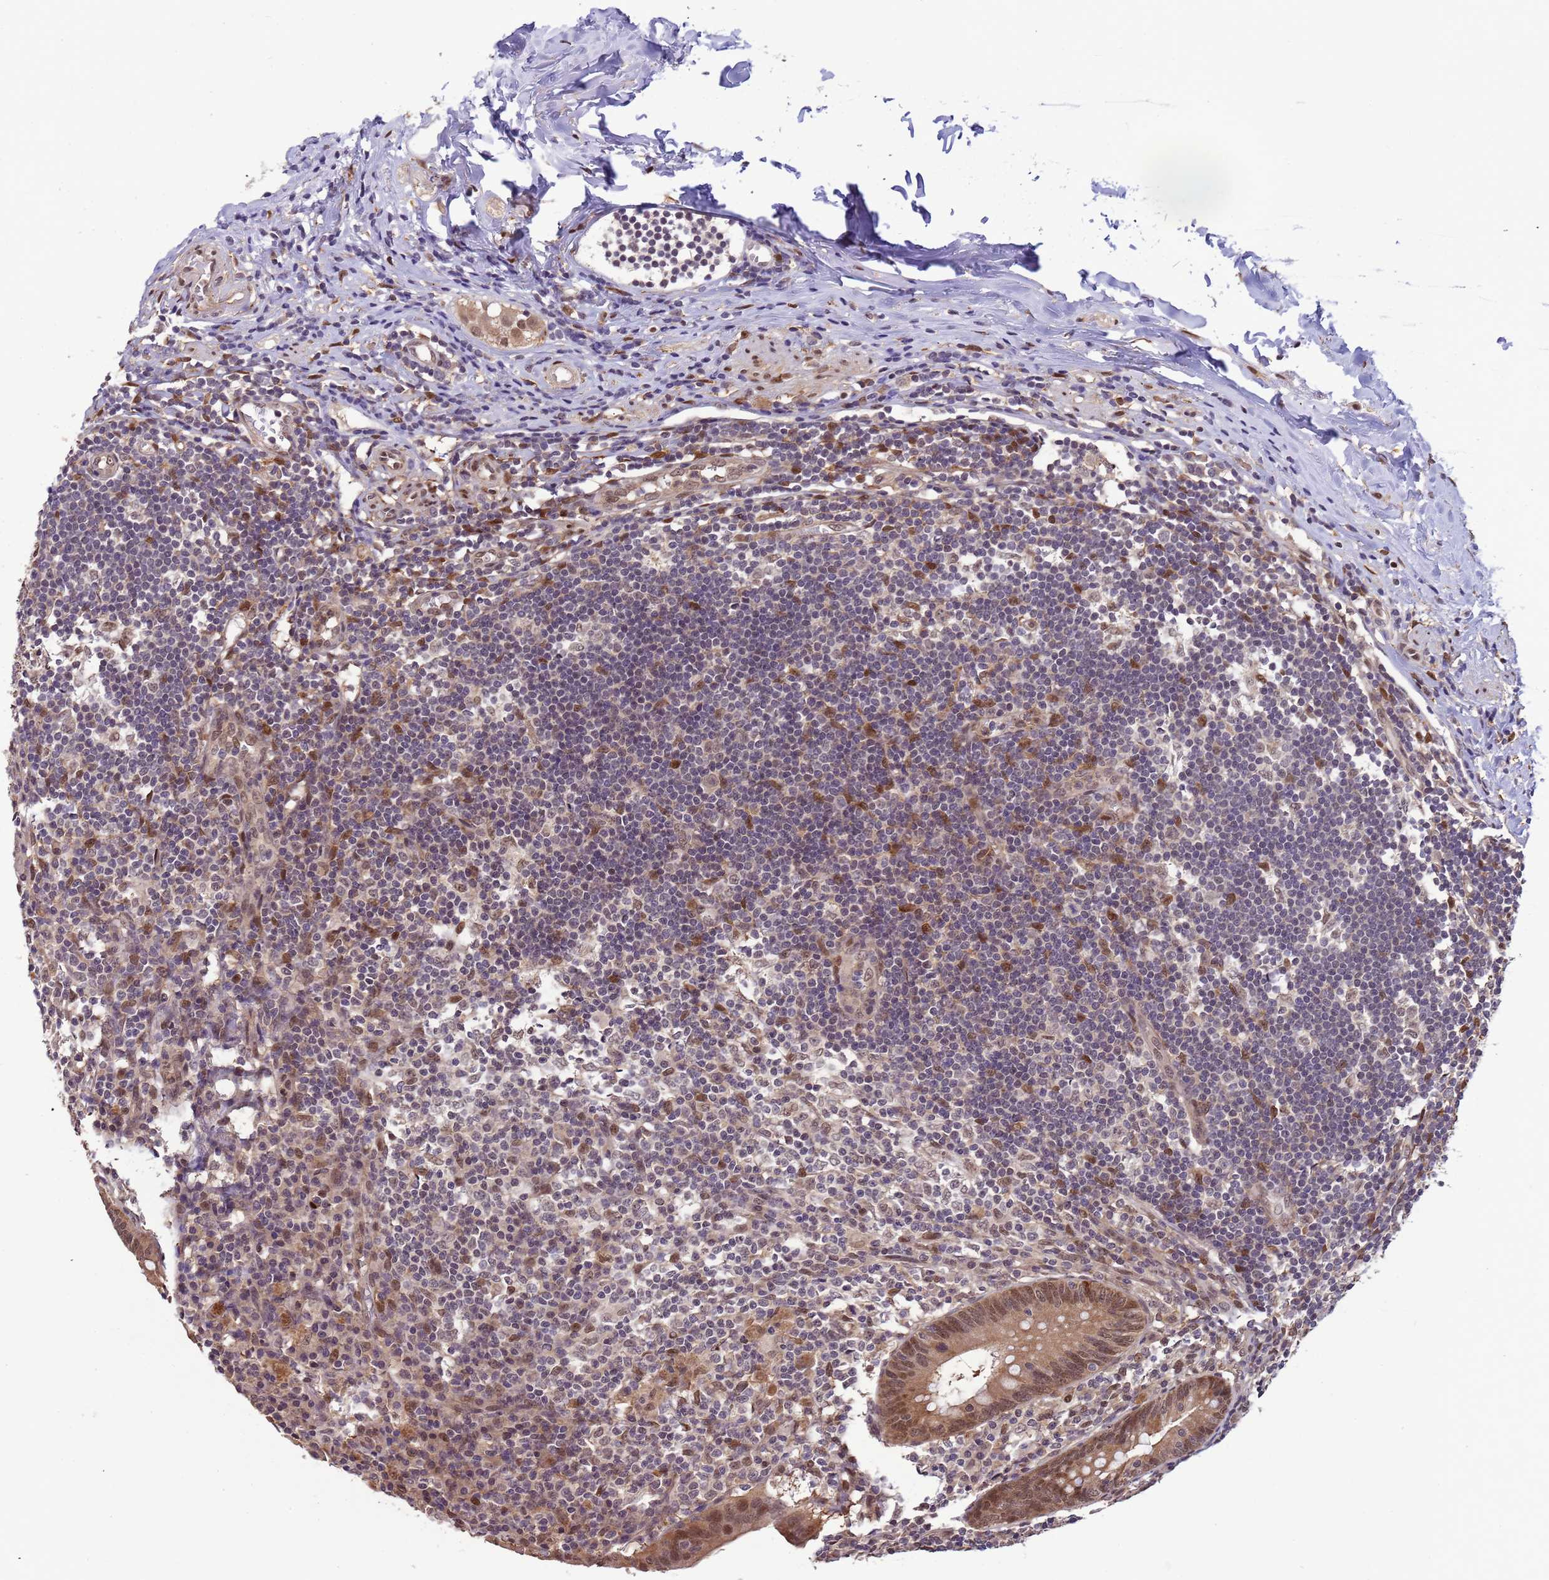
{"staining": {"intensity": "moderate", "quantity": ">75%", "location": "cytoplasmic/membranous,nuclear"}, "tissue": "appendix", "cell_type": "Glandular cells", "image_type": "normal", "snomed": [{"axis": "morphology", "description": "Normal tissue, NOS"}, {"axis": "topography", "description": "Appendix"}], "caption": "Immunohistochemistry histopathology image of normal appendix: human appendix stained using immunohistochemistry (IHC) reveals medium levels of moderate protein expression localized specifically in the cytoplasmic/membranous,nuclear of glandular cells, appearing as a cytoplasmic/membranous,nuclear brown color.", "gene": "ZBTB5", "patient": {"sex": "female", "age": 54}}